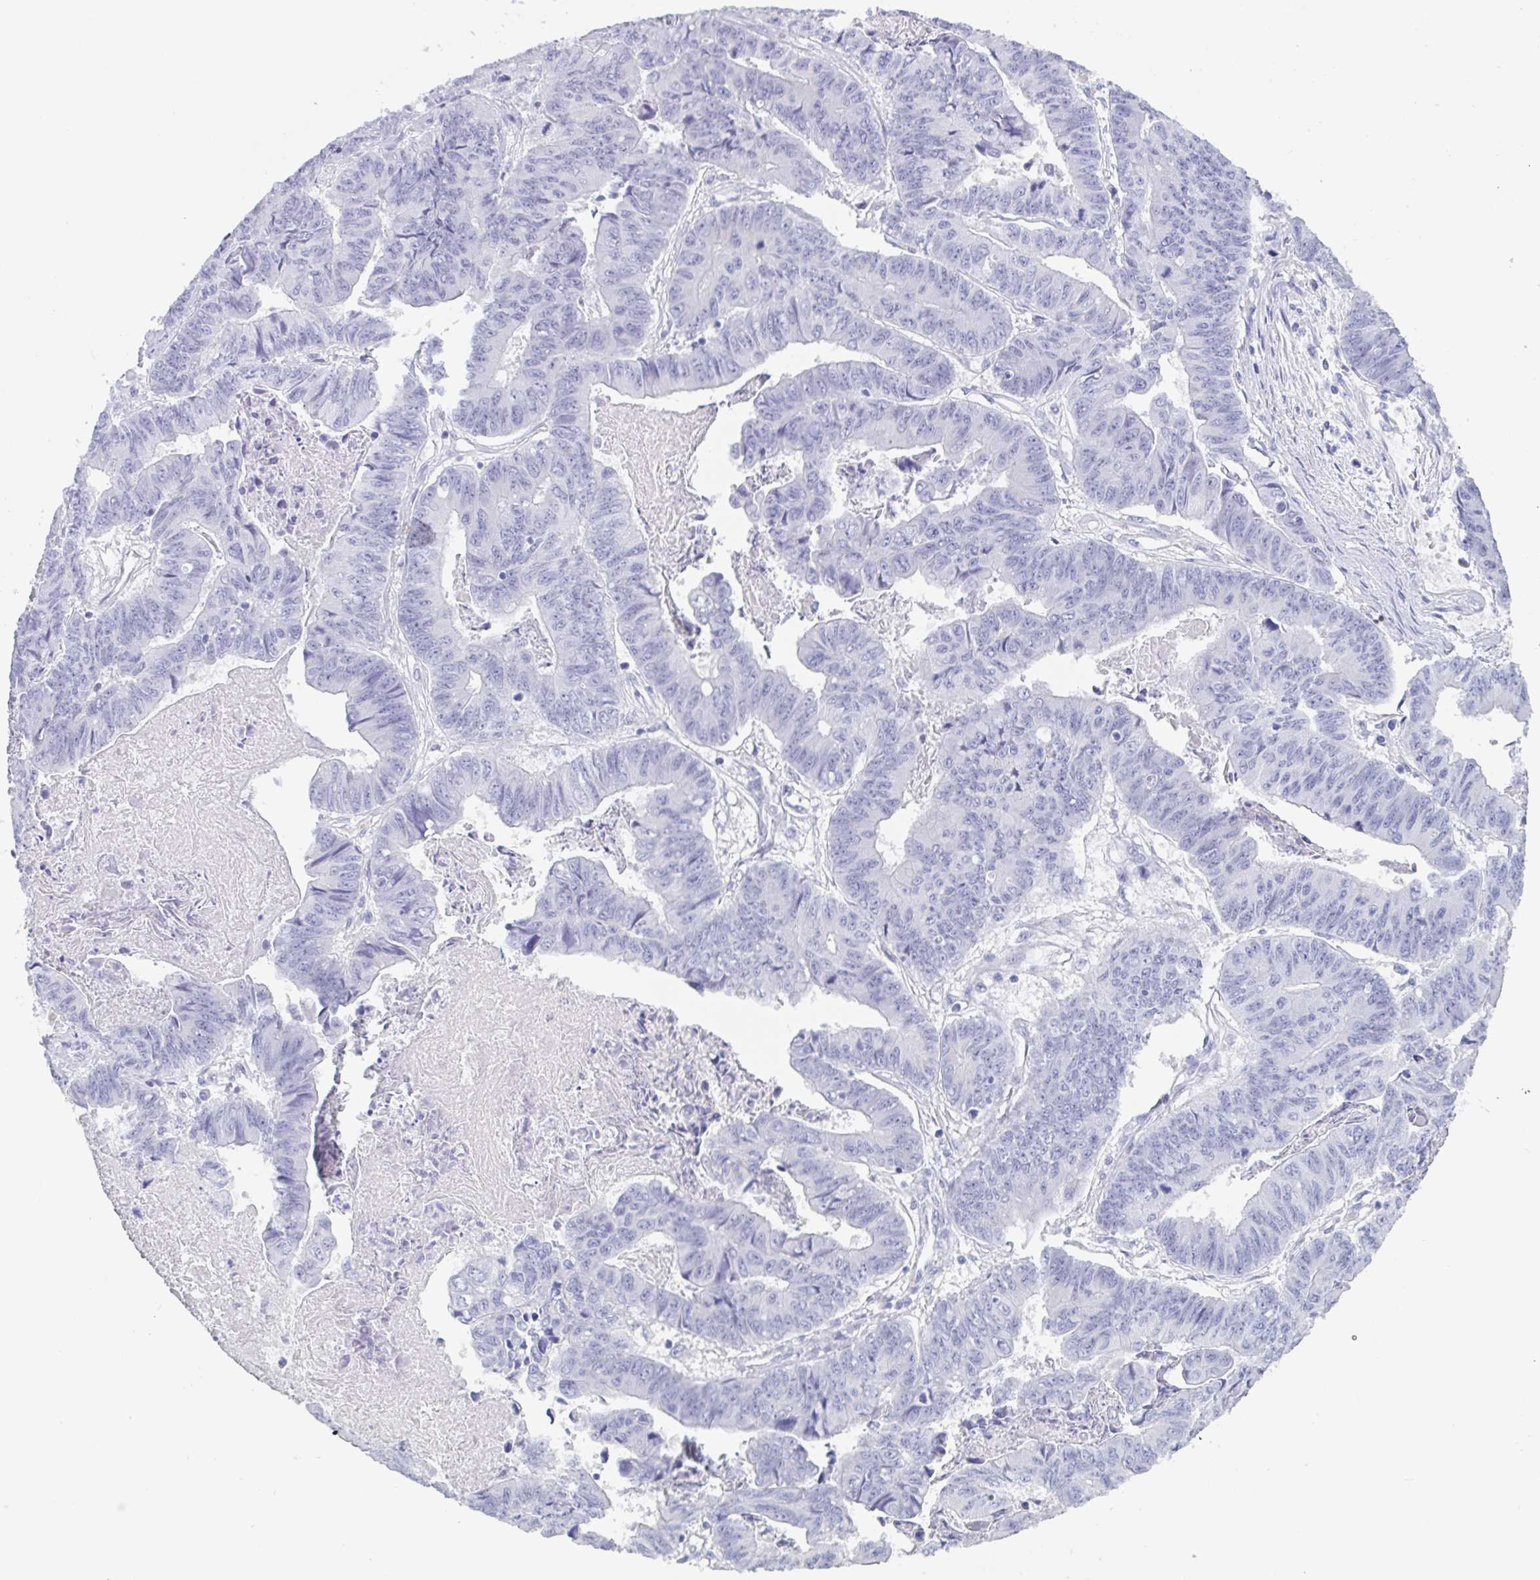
{"staining": {"intensity": "negative", "quantity": "none", "location": "none"}, "tissue": "stomach cancer", "cell_type": "Tumor cells", "image_type": "cancer", "snomed": [{"axis": "morphology", "description": "Adenocarcinoma, NOS"}, {"axis": "topography", "description": "Stomach, lower"}], "caption": "The image exhibits no staining of tumor cells in adenocarcinoma (stomach).", "gene": "TAGLN3", "patient": {"sex": "male", "age": 77}}